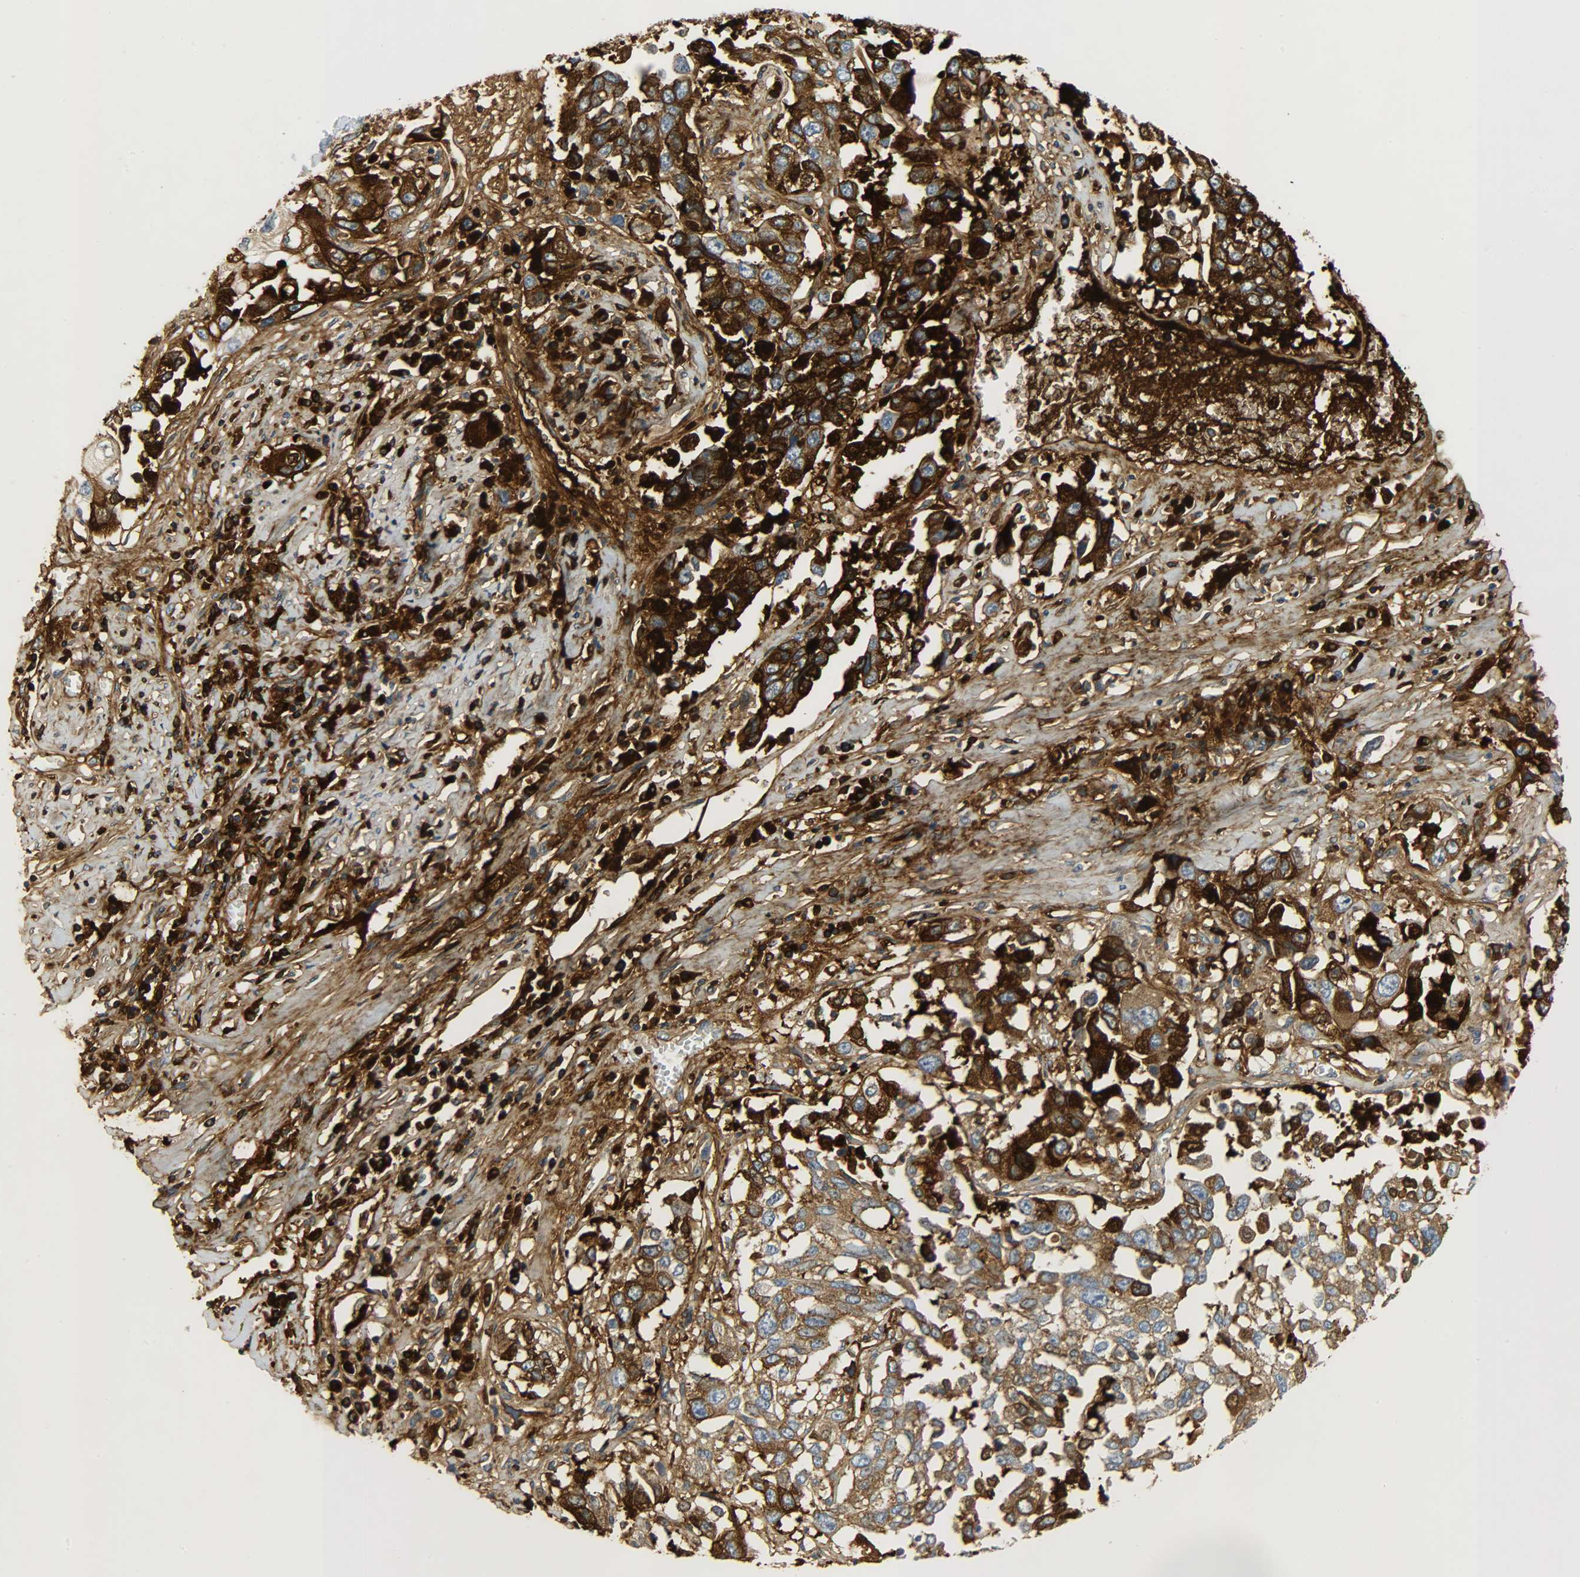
{"staining": {"intensity": "strong", "quantity": ">75%", "location": "cytoplasmic/membranous"}, "tissue": "lung cancer", "cell_type": "Tumor cells", "image_type": "cancer", "snomed": [{"axis": "morphology", "description": "Squamous cell carcinoma, NOS"}, {"axis": "topography", "description": "Lung"}], "caption": "There is high levels of strong cytoplasmic/membranous positivity in tumor cells of lung cancer, as demonstrated by immunohistochemical staining (brown color).", "gene": "CRP", "patient": {"sex": "male", "age": 71}}